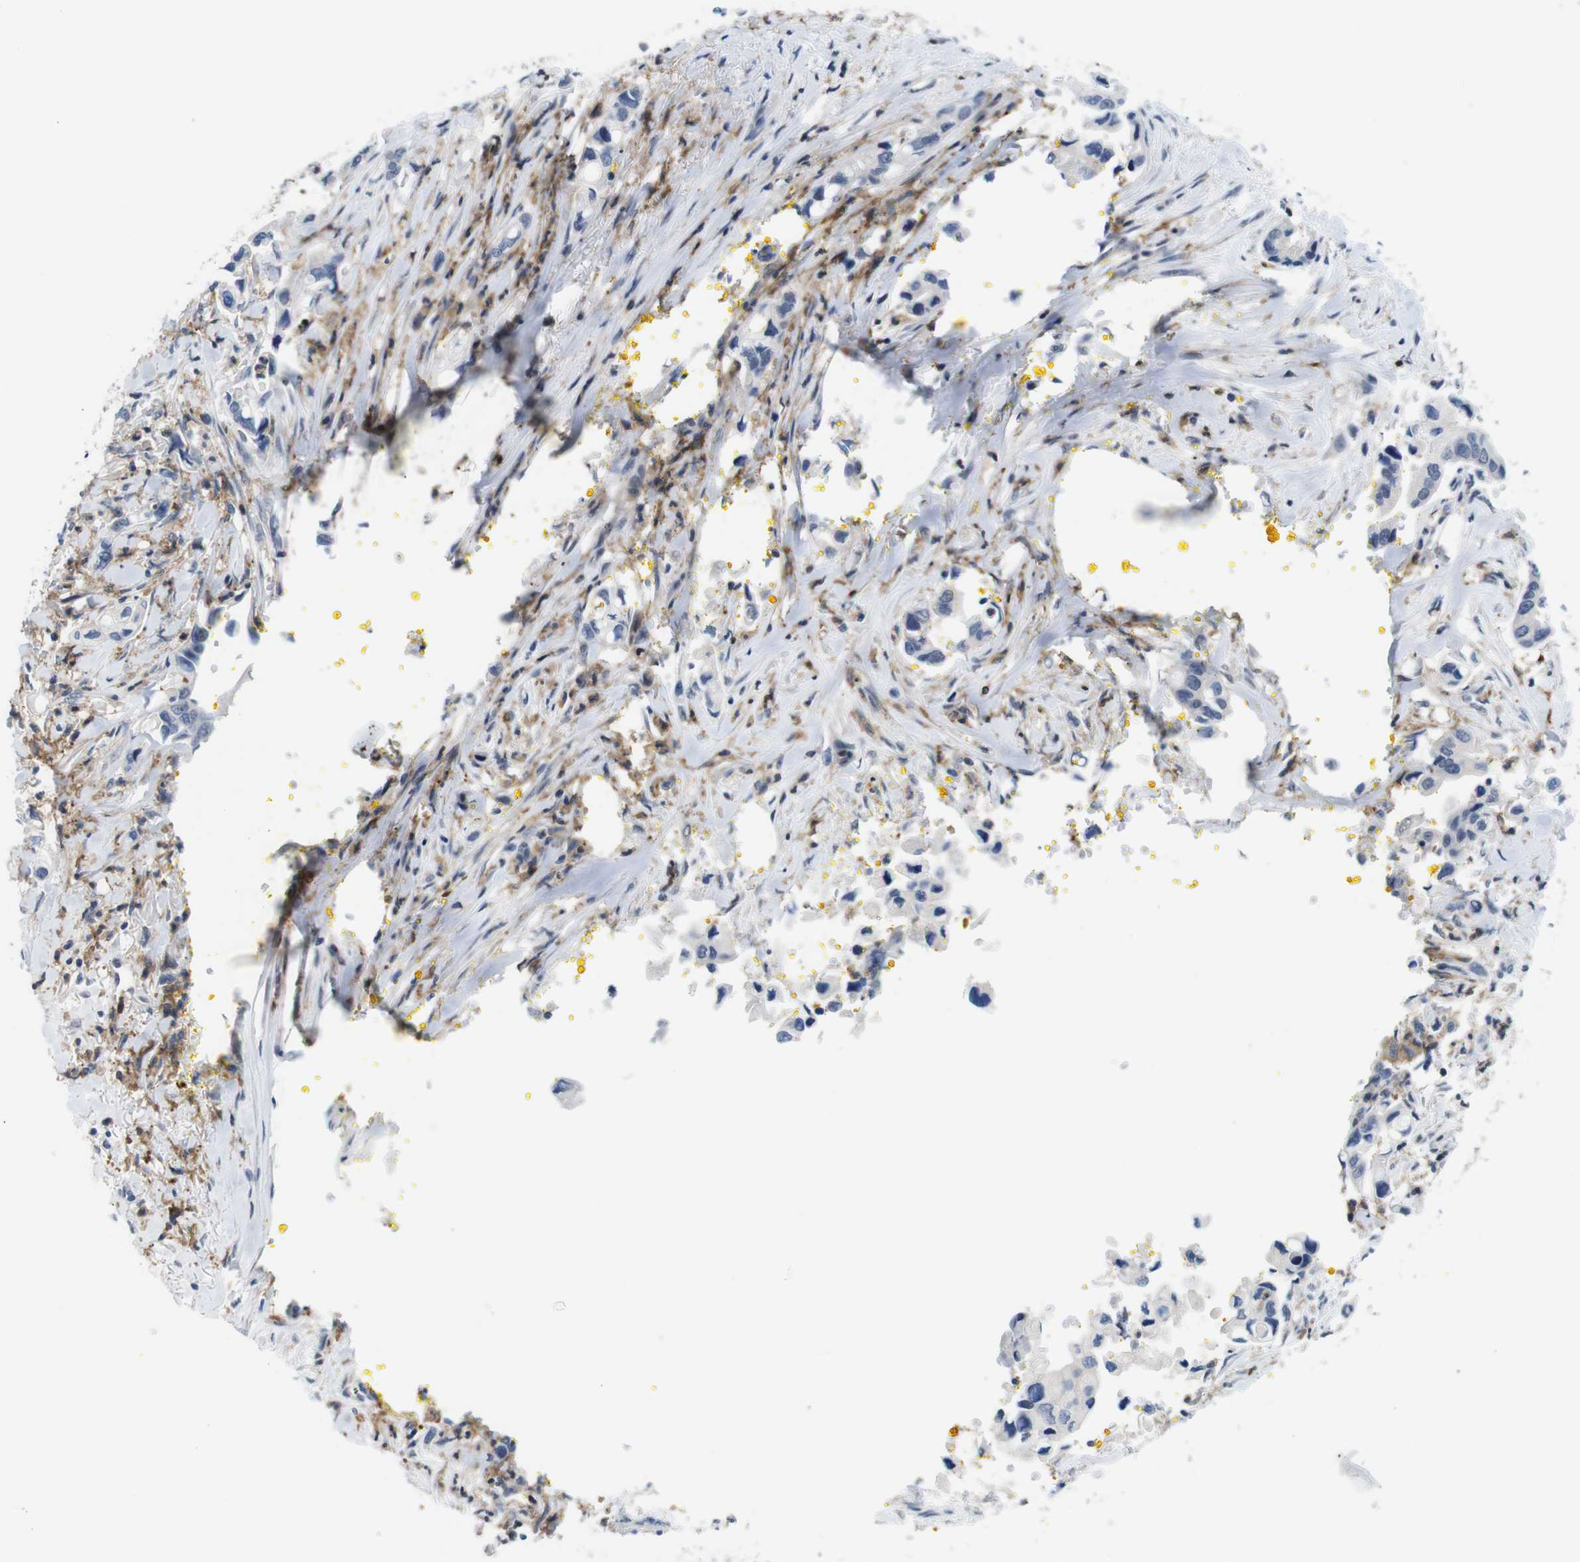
{"staining": {"intensity": "negative", "quantity": "none", "location": "none"}, "tissue": "pancreatic cancer", "cell_type": "Tumor cells", "image_type": "cancer", "snomed": [{"axis": "morphology", "description": "Adenocarcinoma, NOS"}, {"axis": "topography", "description": "Pancreas"}], "caption": "Immunohistochemical staining of pancreatic cancer exhibits no significant expression in tumor cells.", "gene": "CD300C", "patient": {"sex": "male", "age": 70}}